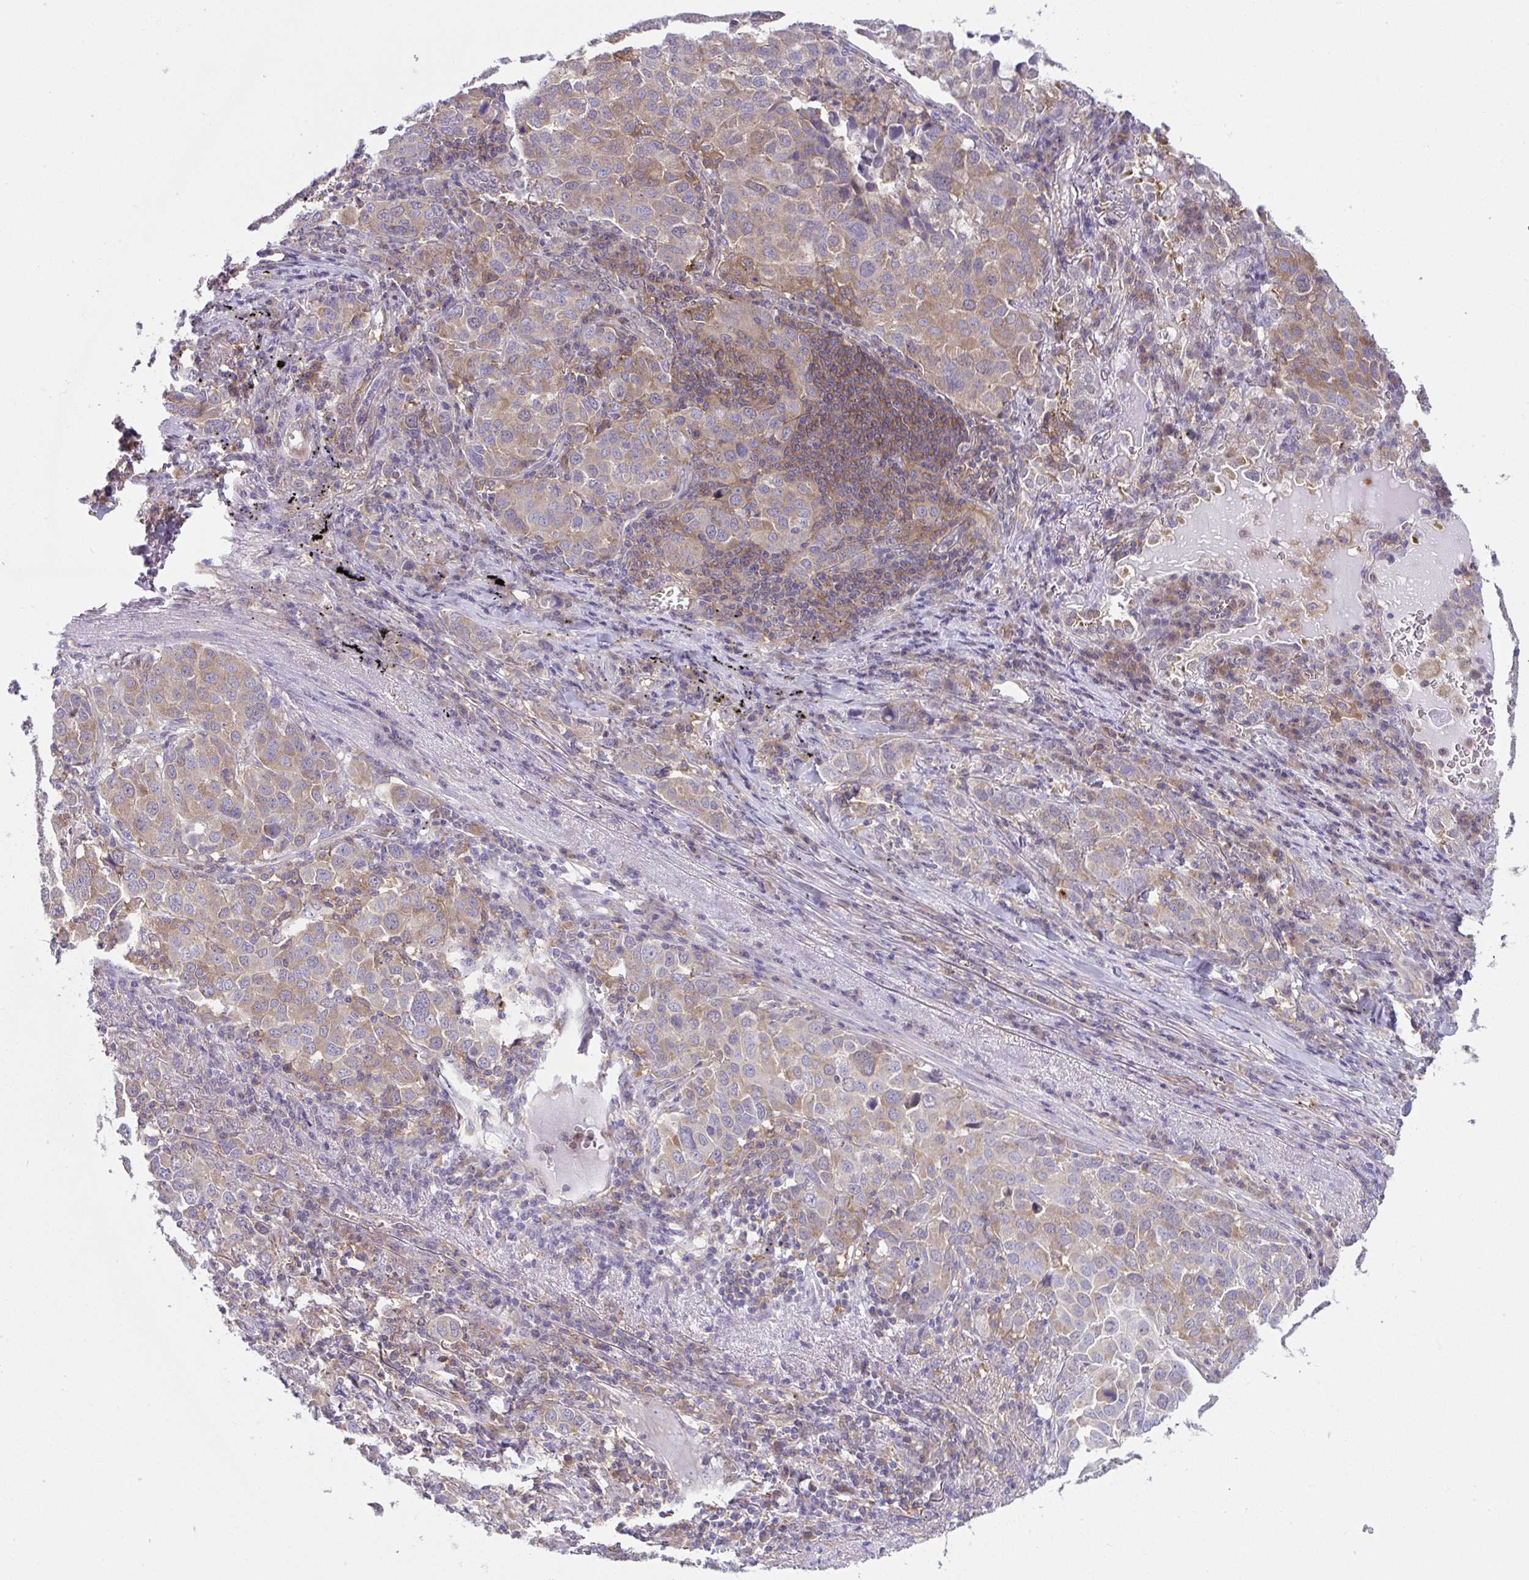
{"staining": {"intensity": "moderate", "quantity": "25%-75%", "location": "cytoplasmic/membranous"}, "tissue": "lung cancer", "cell_type": "Tumor cells", "image_type": "cancer", "snomed": [{"axis": "morphology", "description": "Adenocarcinoma, NOS"}, {"axis": "morphology", "description": "Adenocarcinoma, metastatic, NOS"}, {"axis": "topography", "description": "Lymph node"}, {"axis": "topography", "description": "Lung"}], "caption": "Lung cancer (metastatic adenocarcinoma) stained with DAB (3,3'-diaminobenzidine) immunohistochemistry exhibits medium levels of moderate cytoplasmic/membranous positivity in approximately 25%-75% of tumor cells. The staining is performed using DAB brown chromogen to label protein expression. The nuclei are counter-stained blue using hematoxylin.", "gene": "ALDH16A1", "patient": {"sex": "female", "age": 65}}